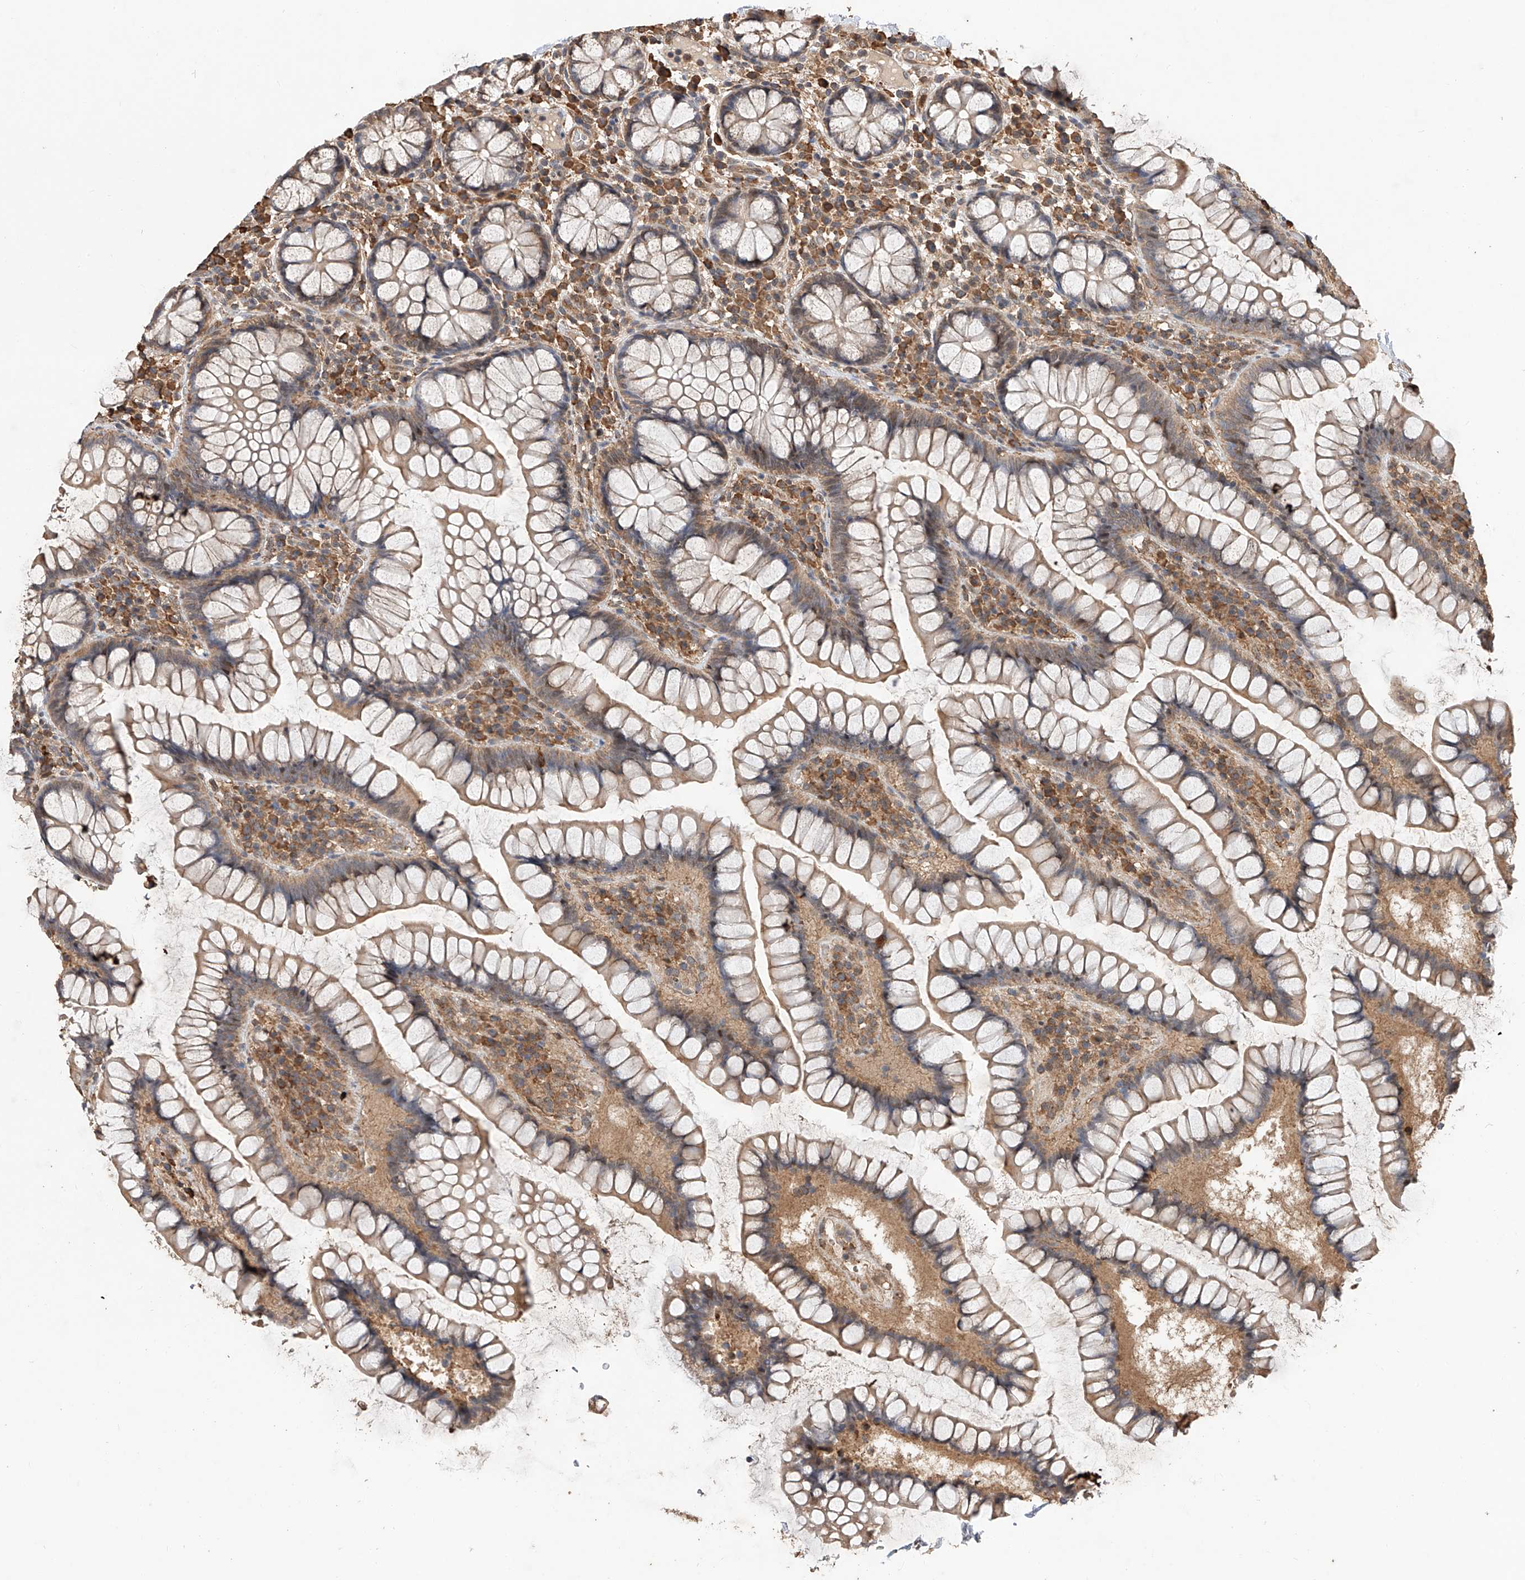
{"staining": {"intensity": "moderate", "quantity": ">75%", "location": "cytoplasmic/membranous"}, "tissue": "colon", "cell_type": "Endothelial cells", "image_type": "normal", "snomed": [{"axis": "morphology", "description": "Normal tissue, NOS"}, {"axis": "topography", "description": "Colon"}], "caption": "Immunohistochemical staining of benign human colon exhibits >75% levels of moderate cytoplasmic/membranous protein positivity in about >75% of endothelial cells. Using DAB (brown) and hematoxylin (blue) stains, captured at high magnification using brightfield microscopy.", "gene": "RILPL2", "patient": {"sex": "female", "age": 79}}